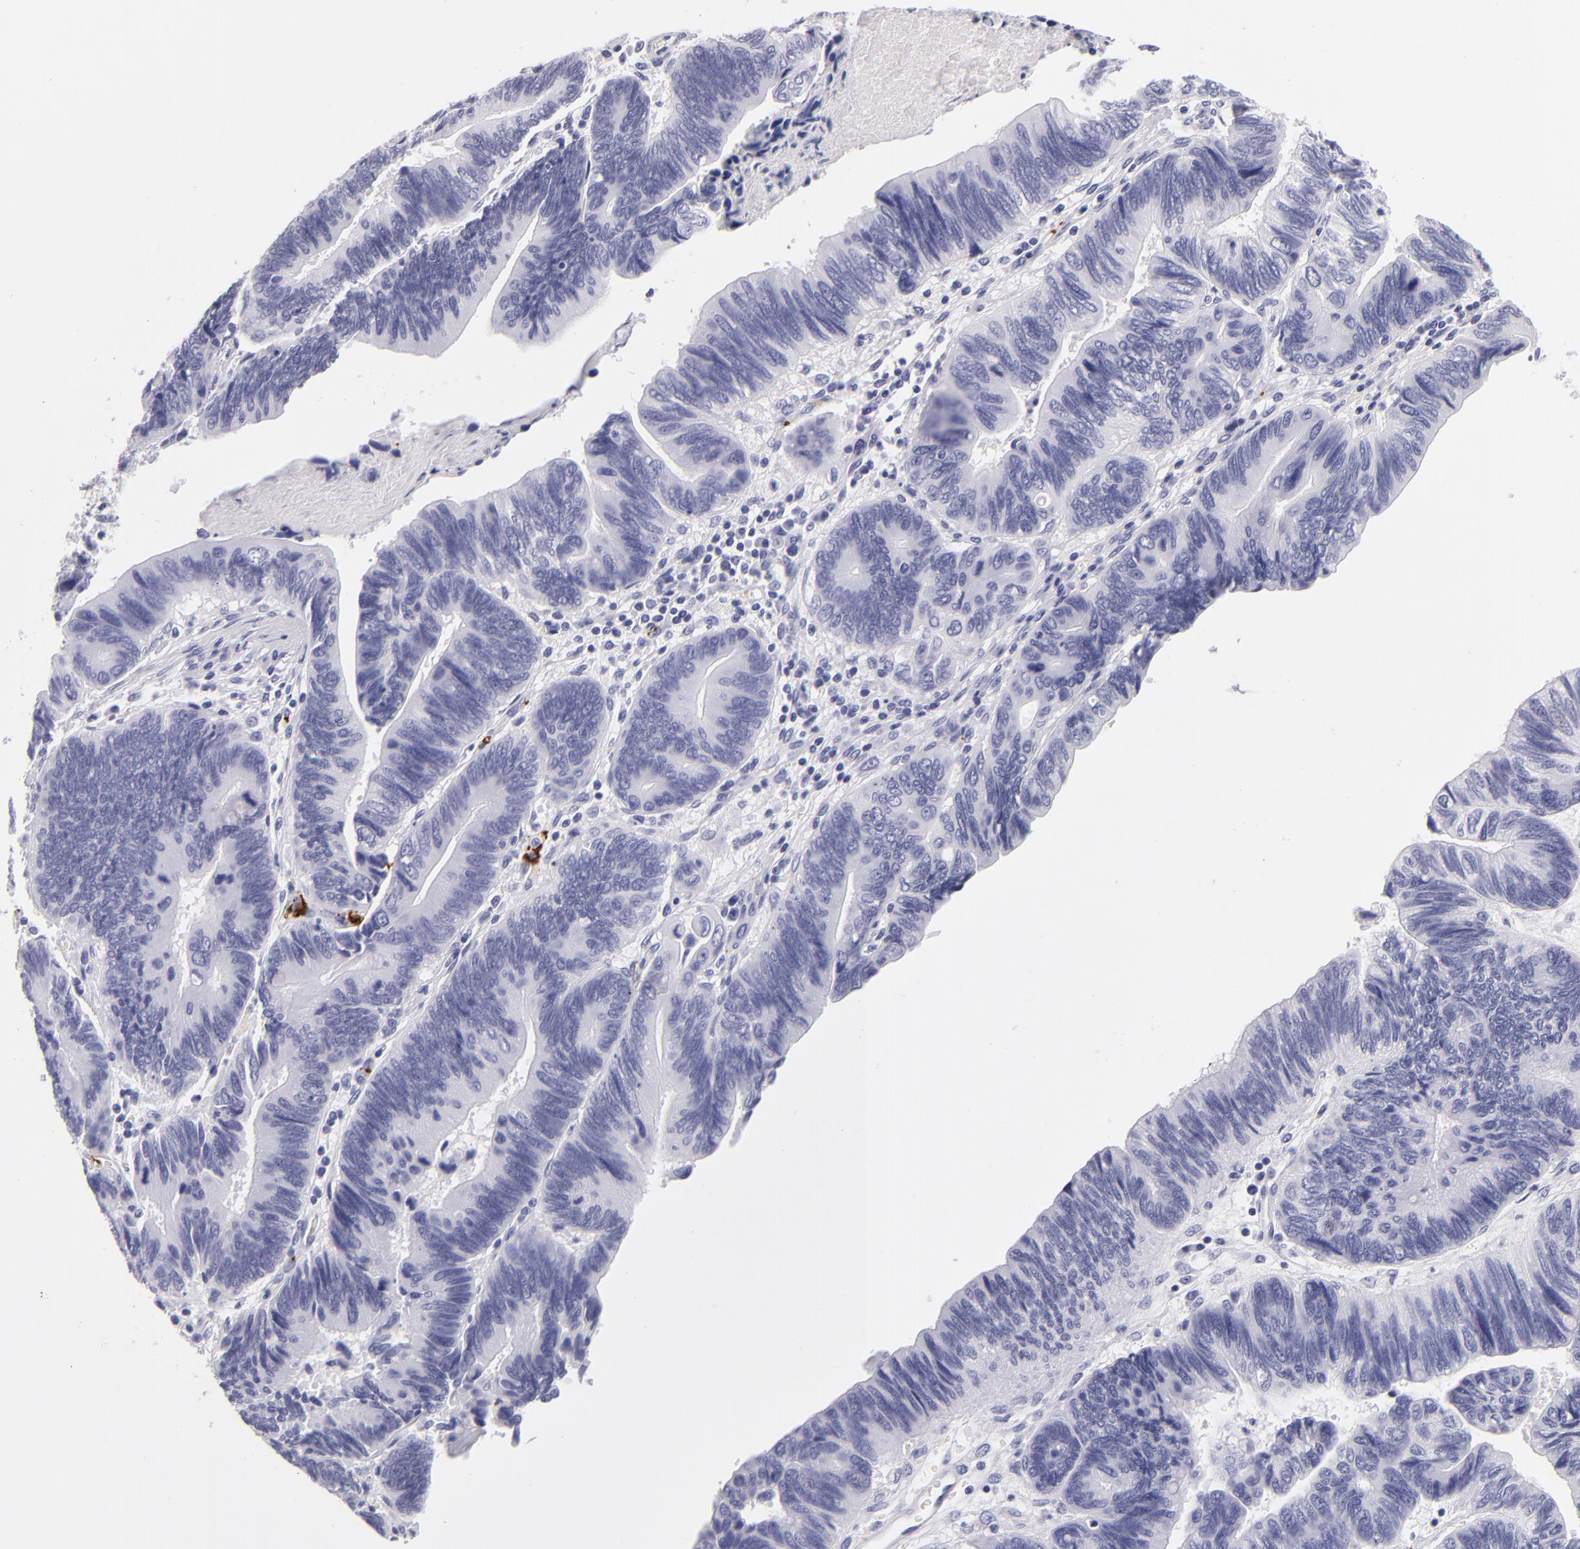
{"staining": {"intensity": "negative", "quantity": "none", "location": "none"}, "tissue": "pancreatic cancer", "cell_type": "Tumor cells", "image_type": "cancer", "snomed": [{"axis": "morphology", "description": "Adenocarcinoma, NOS"}, {"axis": "topography", "description": "Pancreas"}], "caption": "Protein analysis of pancreatic cancer reveals no significant expression in tumor cells. (Immunohistochemistry (ihc), brightfield microscopy, high magnification).", "gene": "GP1BA", "patient": {"sex": "female", "age": 70}}